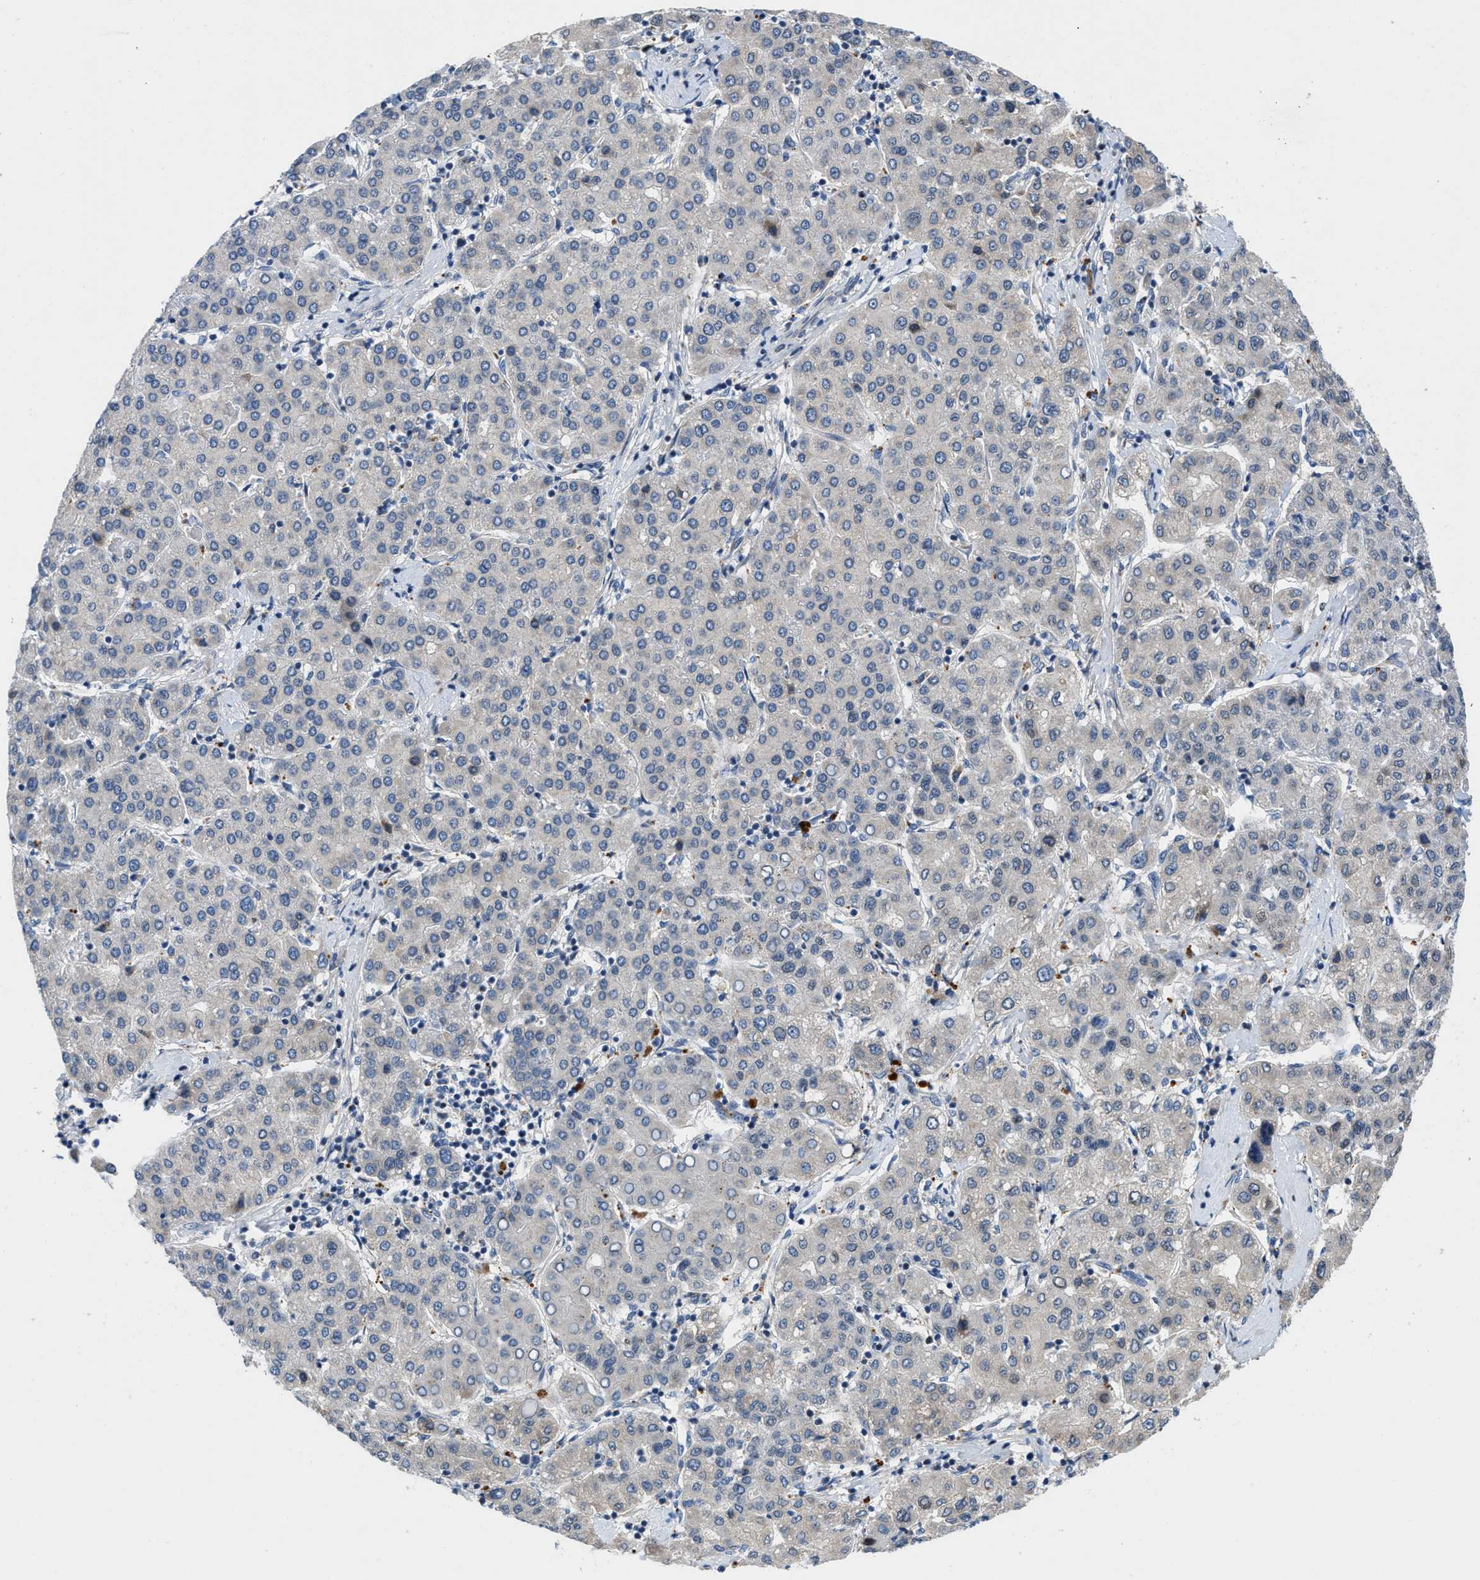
{"staining": {"intensity": "negative", "quantity": "none", "location": "none"}, "tissue": "liver cancer", "cell_type": "Tumor cells", "image_type": "cancer", "snomed": [{"axis": "morphology", "description": "Carcinoma, Hepatocellular, NOS"}, {"axis": "topography", "description": "Liver"}], "caption": "Protein analysis of liver hepatocellular carcinoma demonstrates no significant expression in tumor cells.", "gene": "TMEM248", "patient": {"sex": "male", "age": 65}}